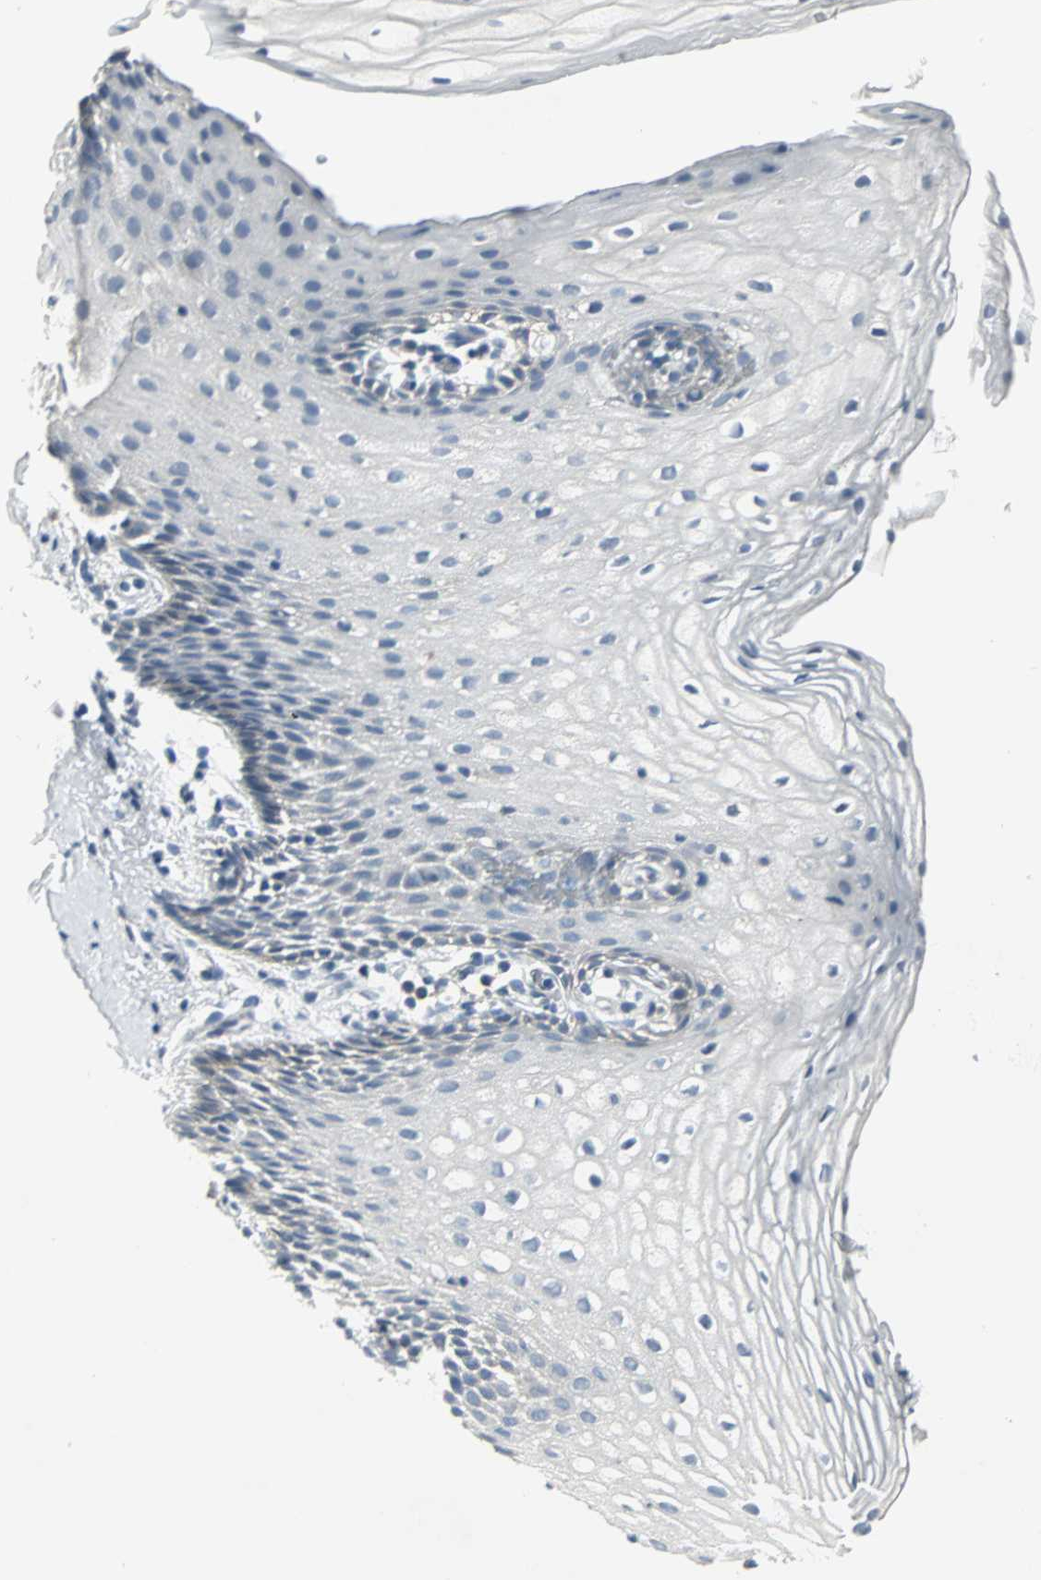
{"staining": {"intensity": "weak", "quantity": "<25%", "location": "cytoplasmic/membranous"}, "tissue": "vagina", "cell_type": "Squamous epithelial cells", "image_type": "normal", "snomed": [{"axis": "morphology", "description": "Normal tissue, NOS"}, {"axis": "topography", "description": "Vagina"}], "caption": "Immunohistochemistry (IHC) of benign vagina displays no positivity in squamous epithelial cells.", "gene": "SLC2A5", "patient": {"sex": "female", "age": 55}}